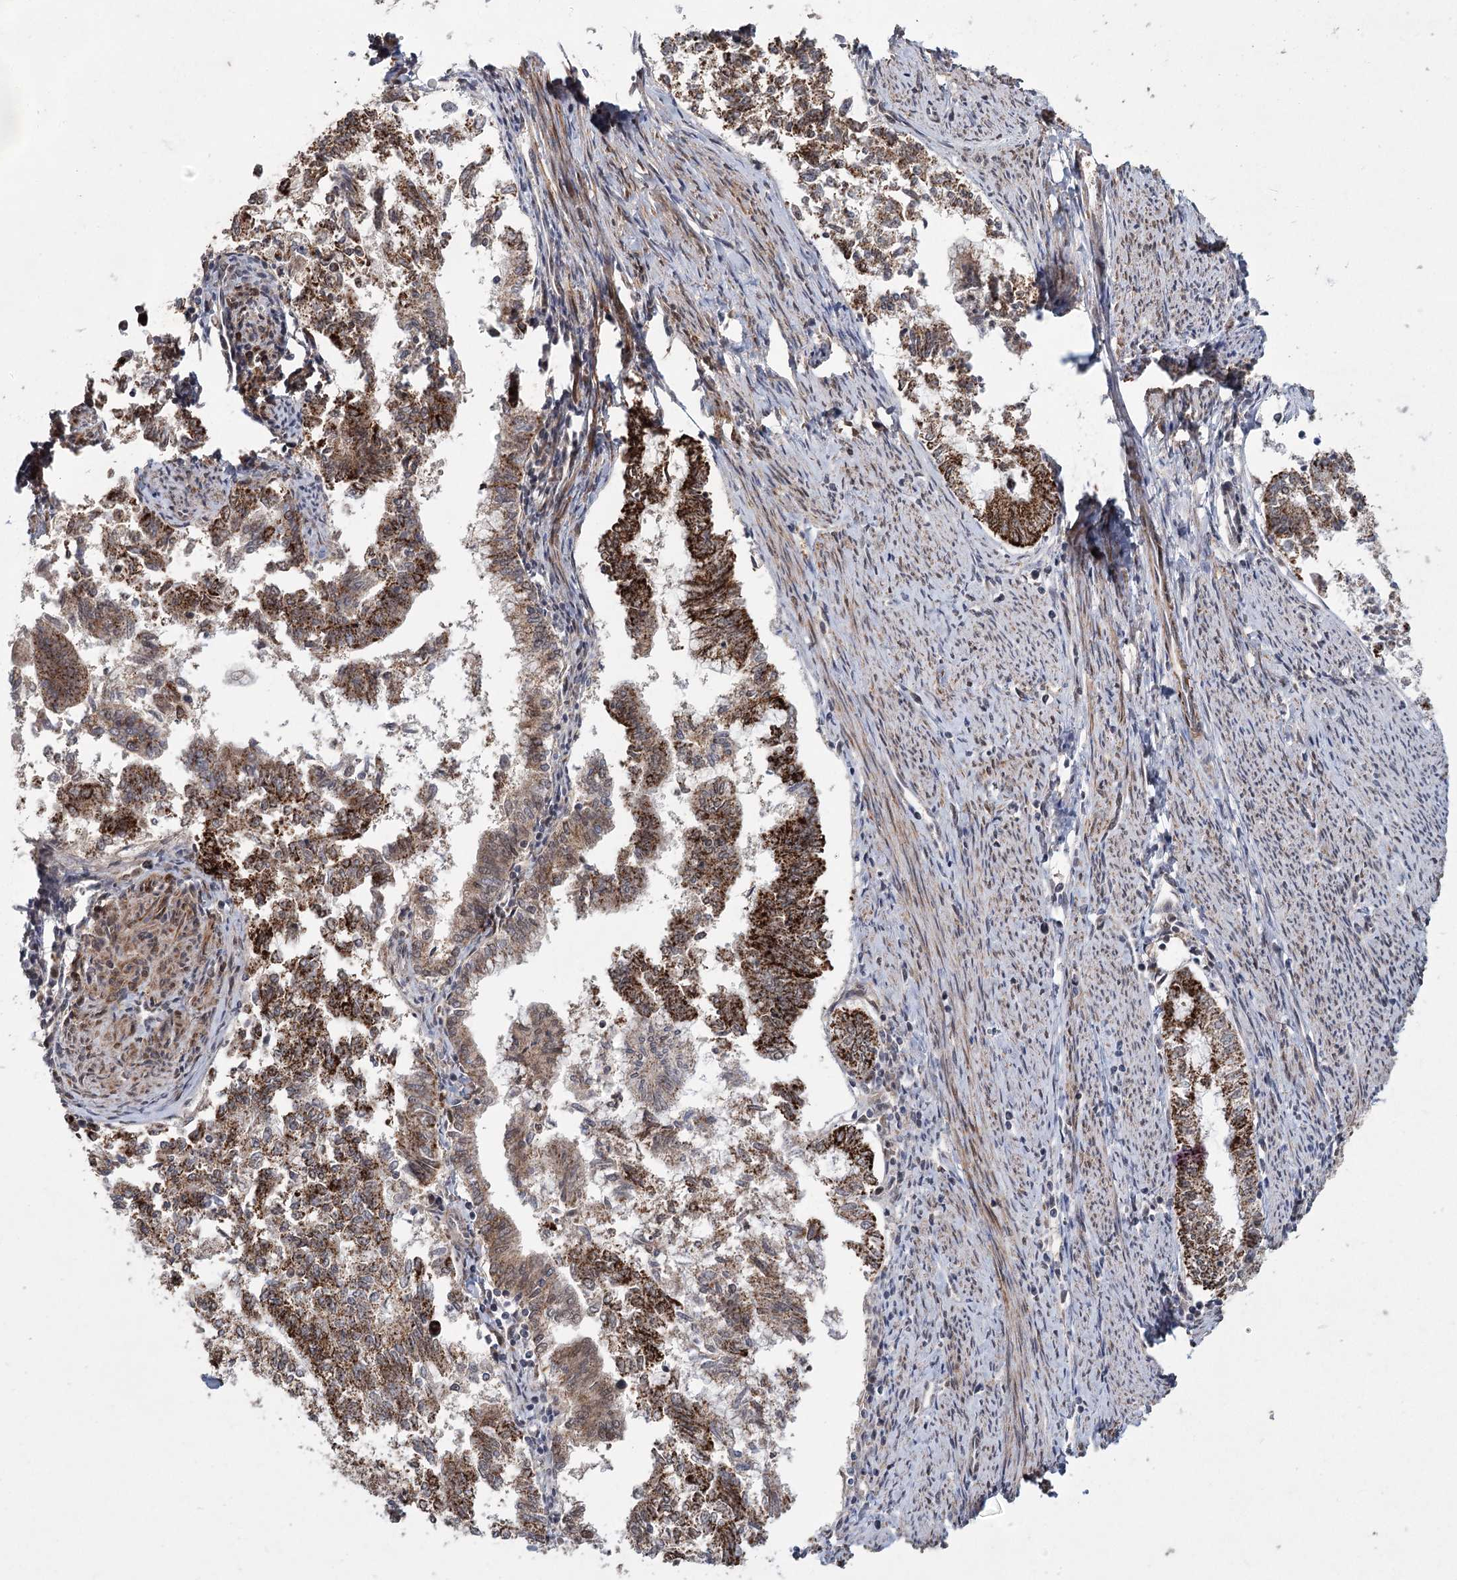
{"staining": {"intensity": "strong", "quantity": ">75%", "location": "cytoplasmic/membranous"}, "tissue": "endometrial cancer", "cell_type": "Tumor cells", "image_type": "cancer", "snomed": [{"axis": "morphology", "description": "Adenocarcinoma, NOS"}, {"axis": "topography", "description": "Endometrium"}], "caption": "A brown stain shows strong cytoplasmic/membranous positivity of a protein in human endometrial cancer (adenocarcinoma) tumor cells.", "gene": "ZCCHC24", "patient": {"sex": "female", "age": 79}}